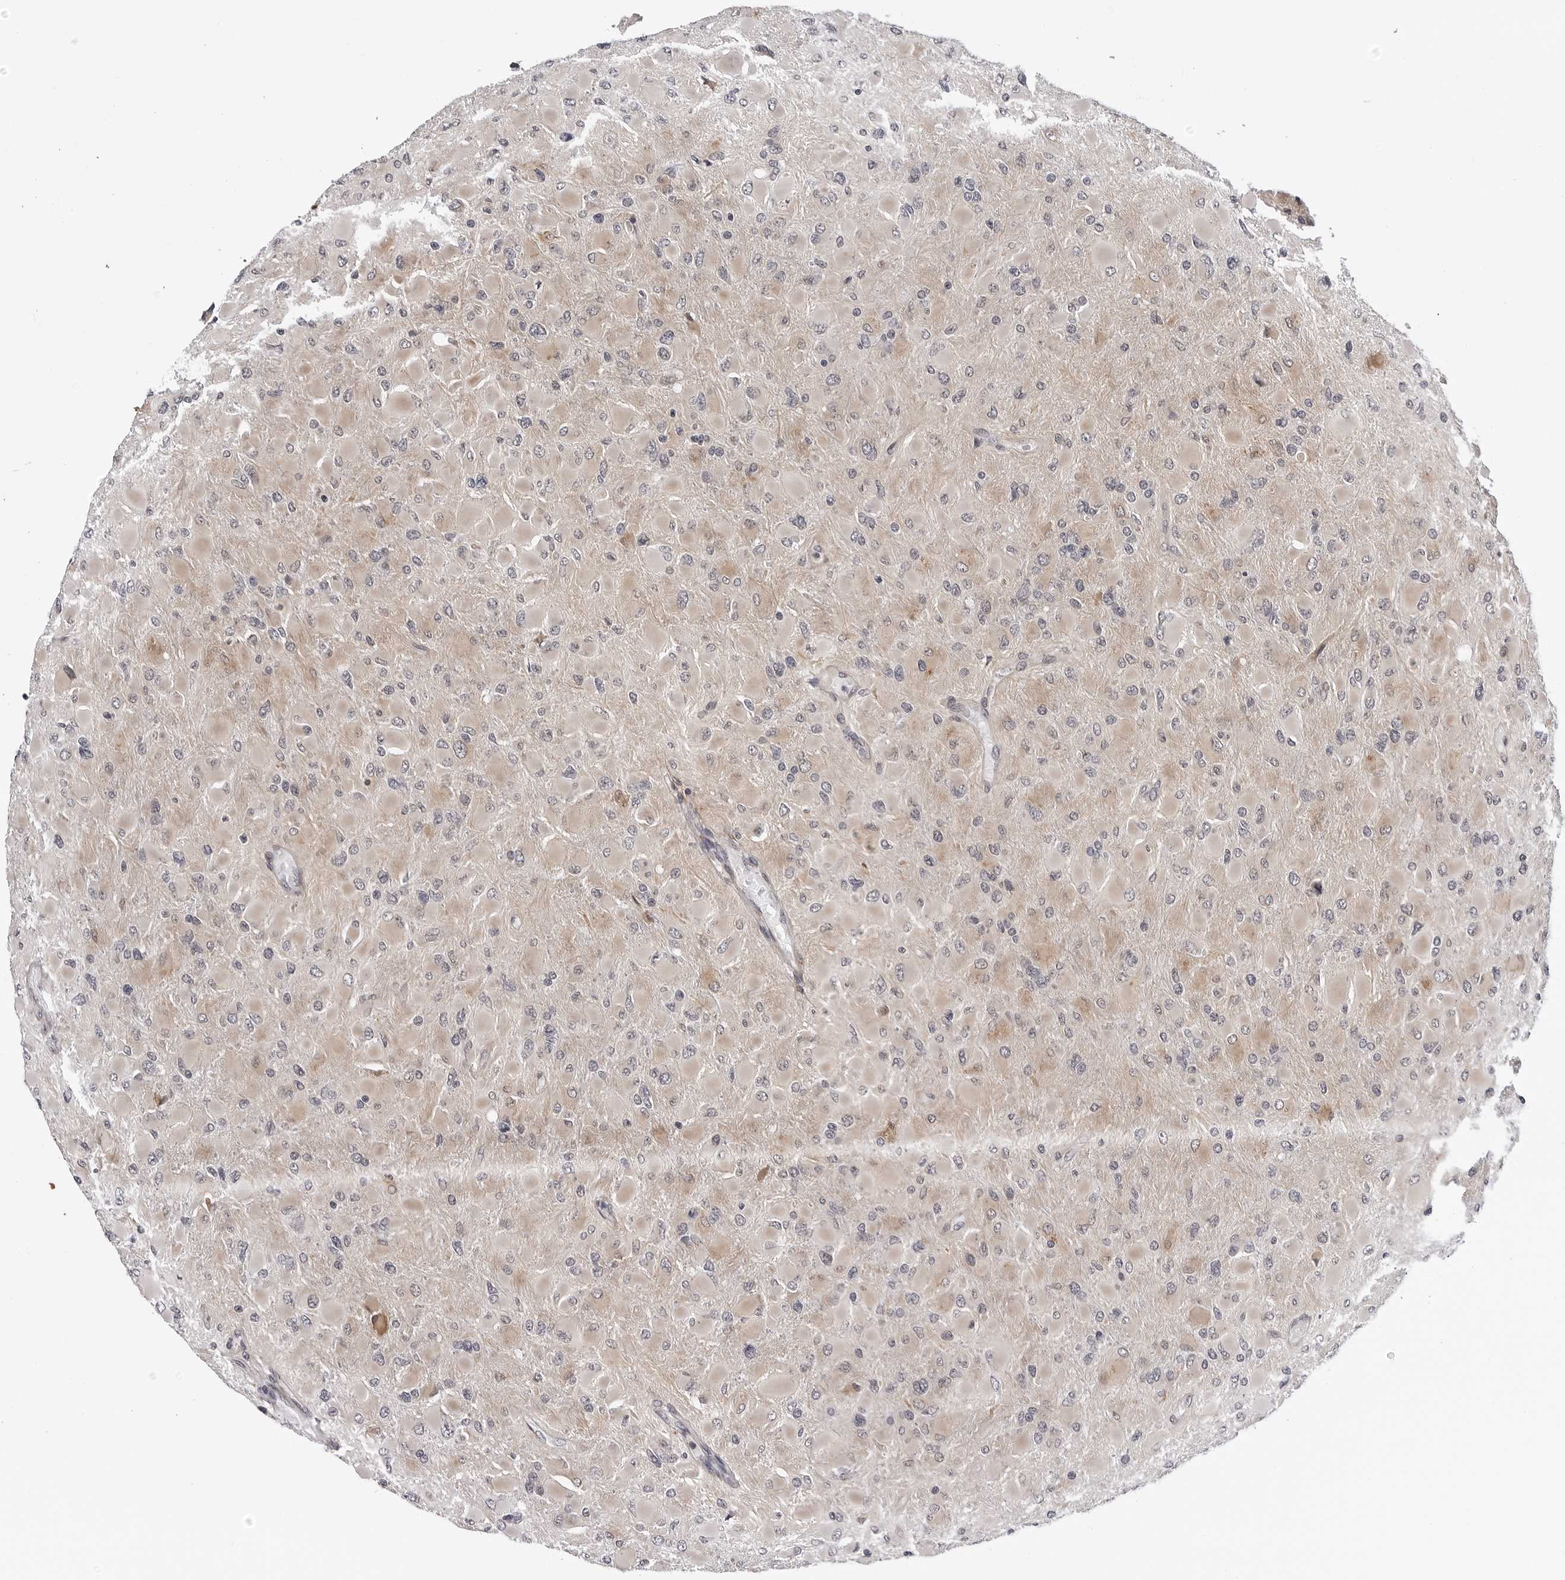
{"staining": {"intensity": "weak", "quantity": ">75%", "location": "cytoplasmic/membranous"}, "tissue": "glioma", "cell_type": "Tumor cells", "image_type": "cancer", "snomed": [{"axis": "morphology", "description": "Glioma, malignant, High grade"}, {"axis": "topography", "description": "Cerebral cortex"}], "caption": "Protein staining reveals weak cytoplasmic/membranous staining in about >75% of tumor cells in malignant high-grade glioma. The protein is shown in brown color, while the nuclei are stained blue.", "gene": "KIAA1614", "patient": {"sex": "female", "age": 36}}